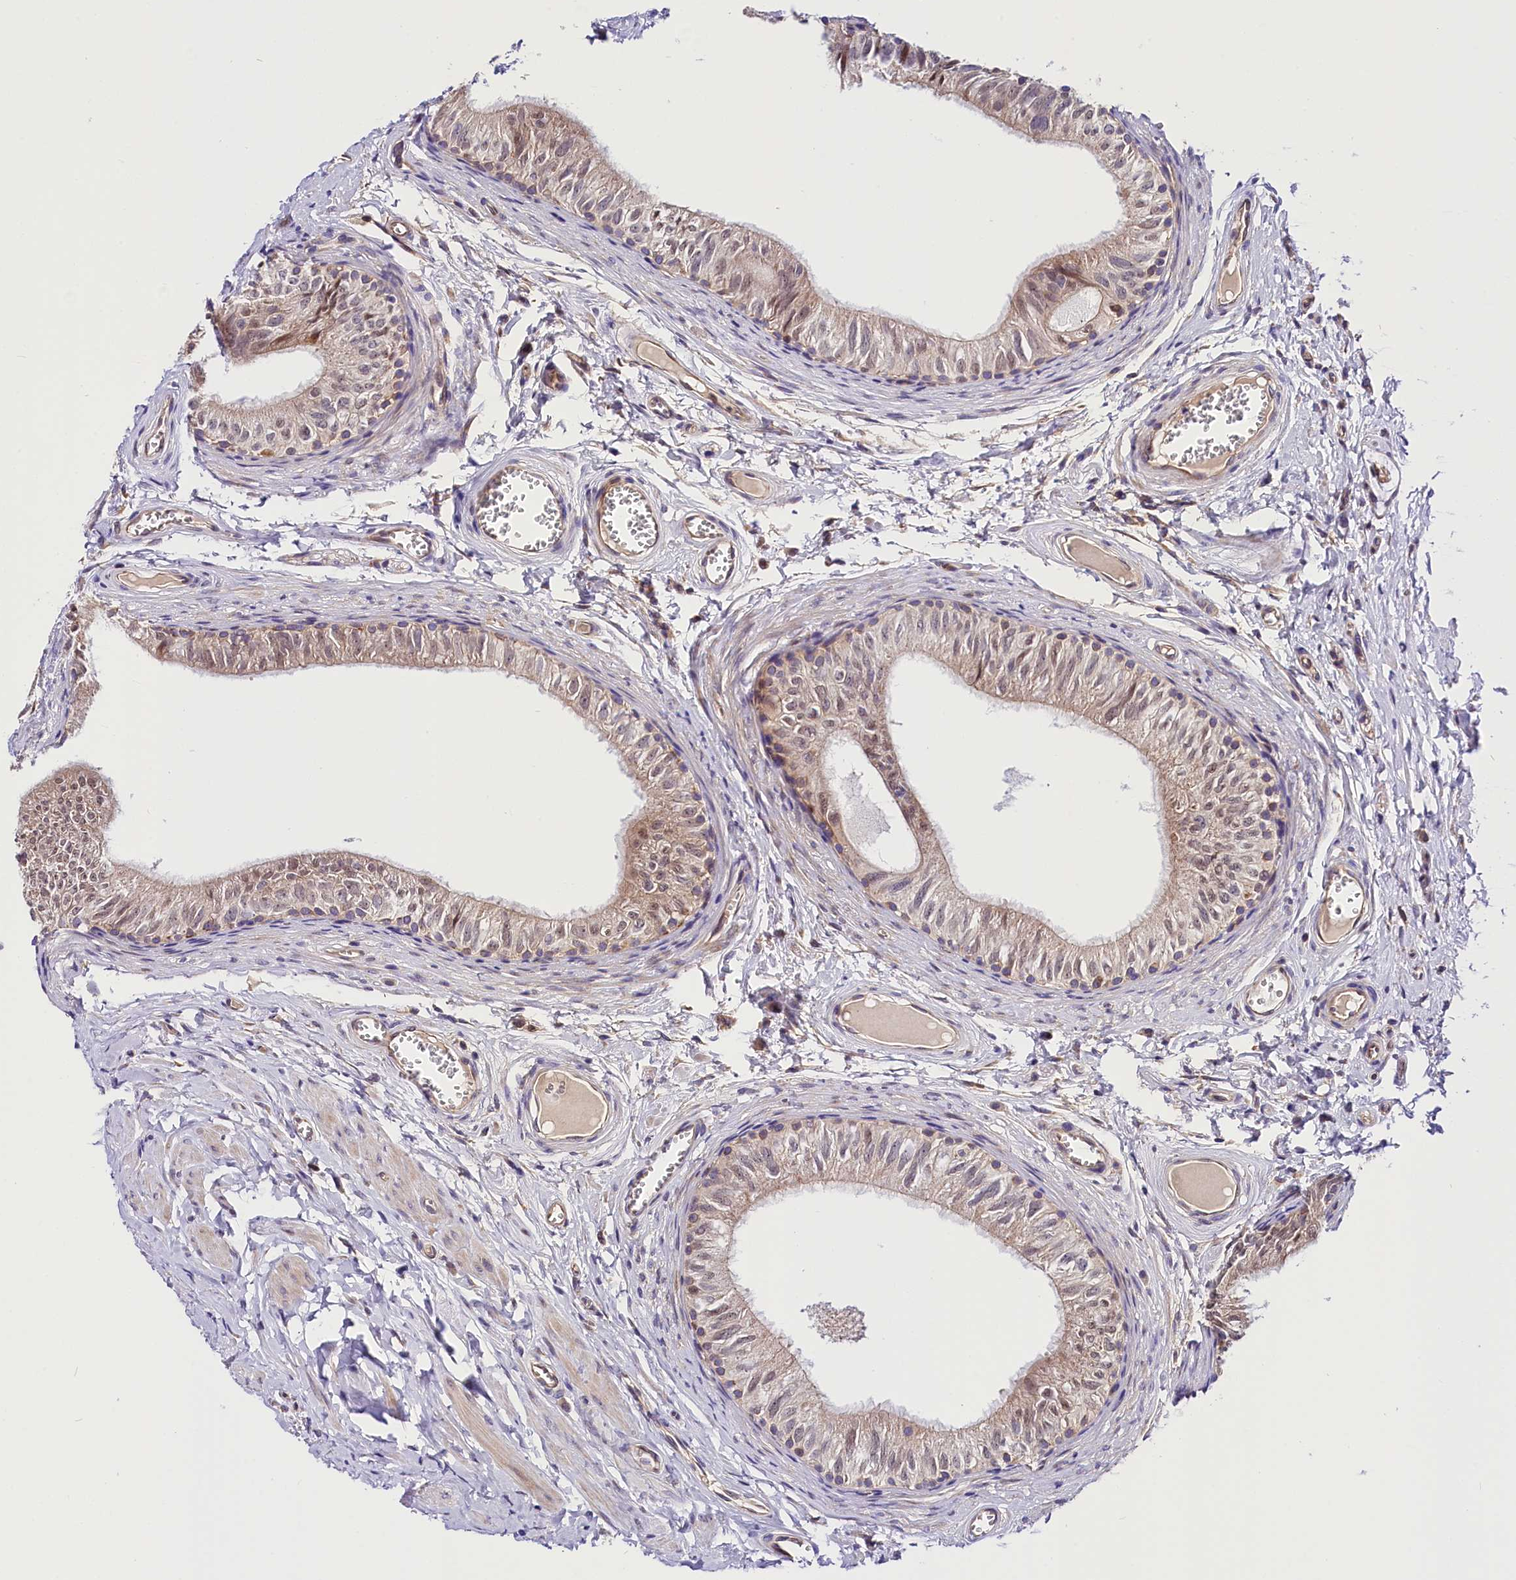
{"staining": {"intensity": "weak", "quantity": "<25%", "location": "cytoplasmic/membranous"}, "tissue": "epididymis", "cell_type": "Glandular cells", "image_type": "normal", "snomed": [{"axis": "morphology", "description": "Normal tissue, NOS"}, {"axis": "topography", "description": "Epididymis"}], "caption": "A high-resolution photomicrograph shows IHC staining of benign epididymis, which displays no significant staining in glandular cells. (Immunohistochemistry (ihc), brightfield microscopy, high magnification).", "gene": "ARMC6", "patient": {"sex": "male", "age": 42}}